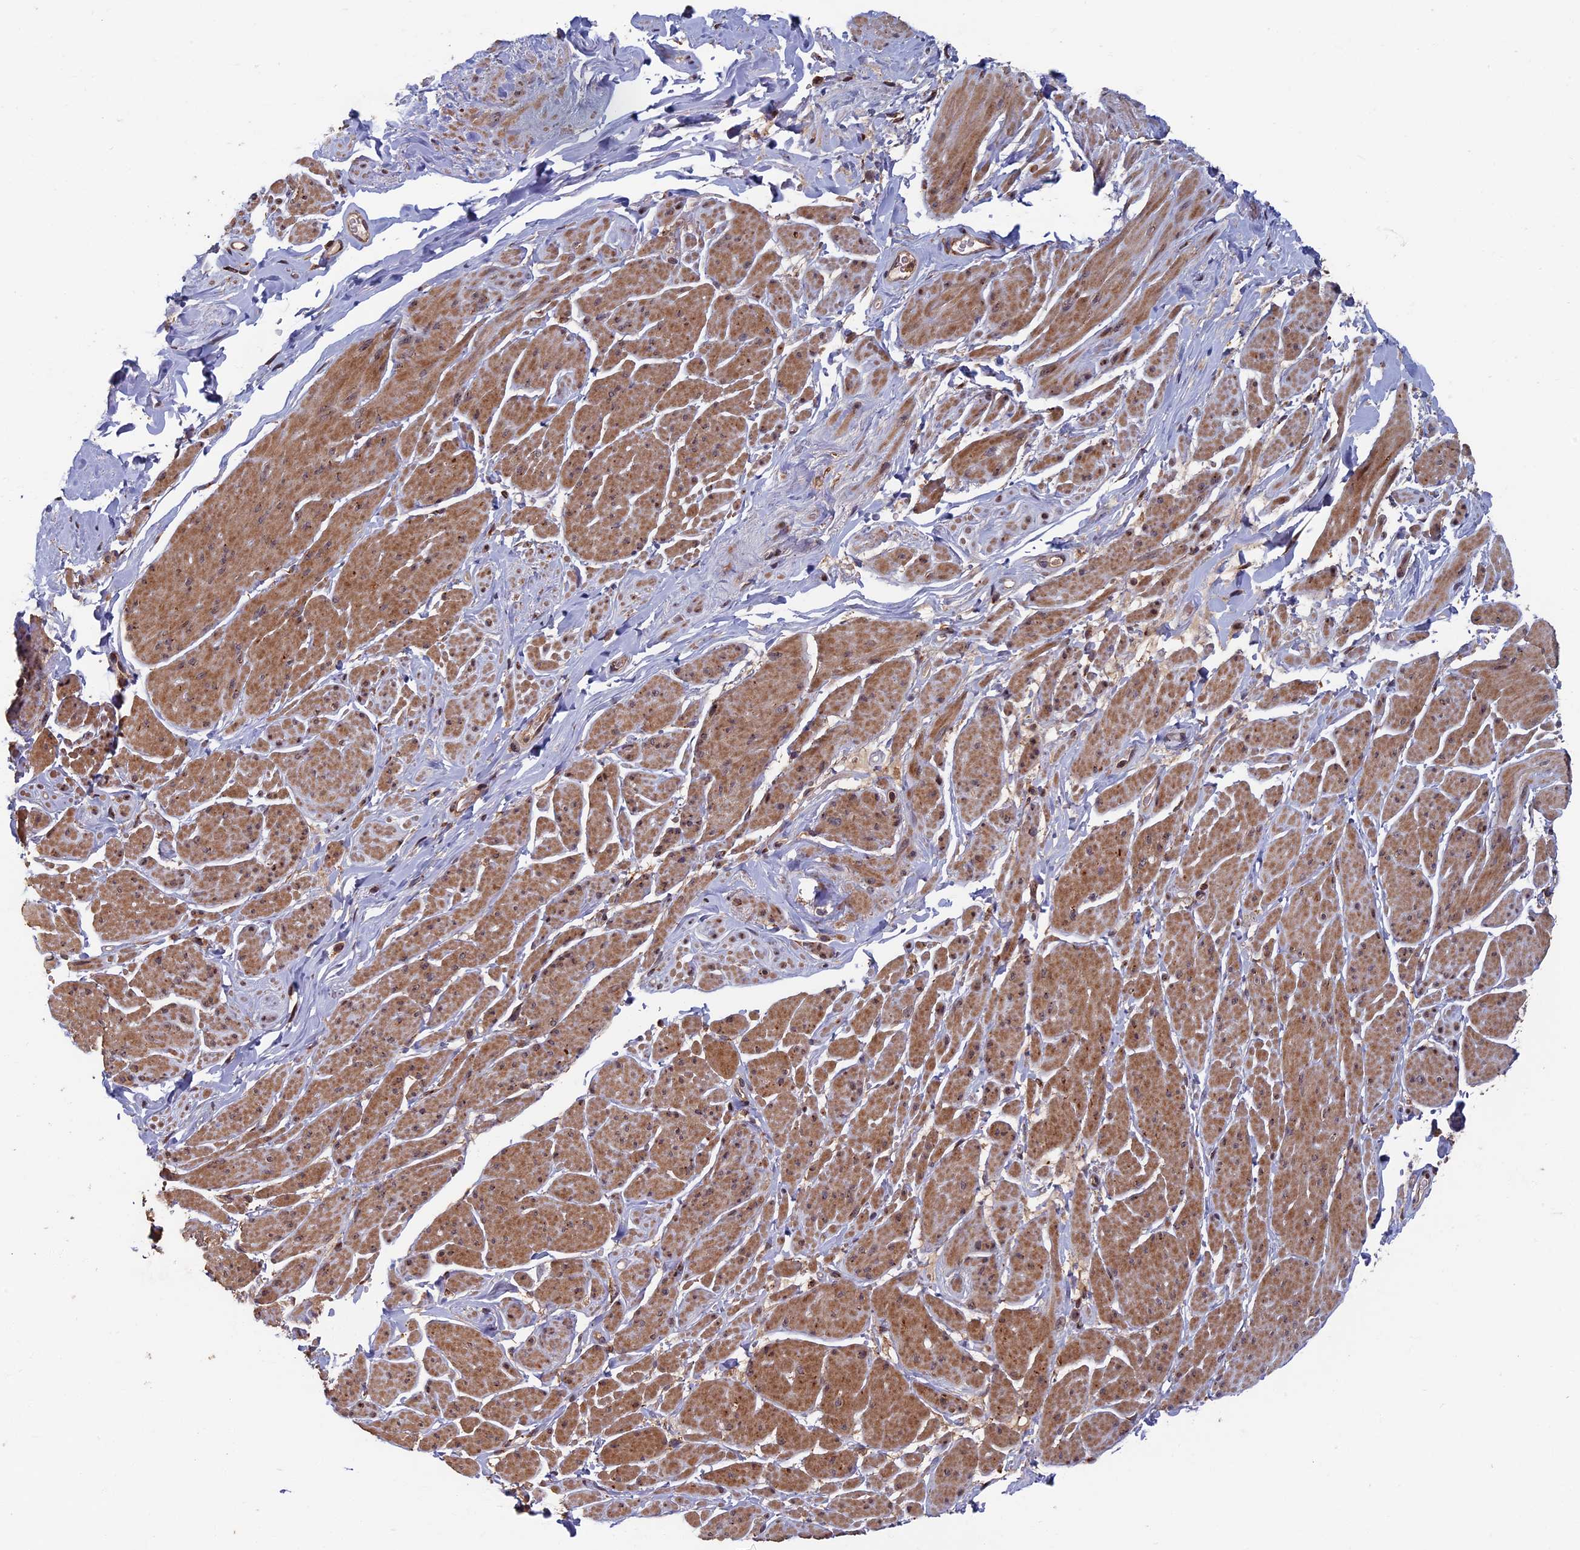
{"staining": {"intensity": "moderate", "quantity": ">75%", "location": "cytoplasmic/membranous"}, "tissue": "smooth muscle", "cell_type": "Smooth muscle cells", "image_type": "normal", "snomed": [{"axis": "morphology", "description": "Normal tissue, NOS"}, {"axis": "topography", "description": "Smooth muscle"}, {"axis": "topography", "description": "Peripheral nerve tissue"}], "caption": "The photomicrograph displays a brown stain indicating the presence of a protein in the cytoplasmic/membranous of smooth muscle cells in smooth muscle.", "gene": "RASGRF1", "patient": {"sex": "male", "age": 69}}